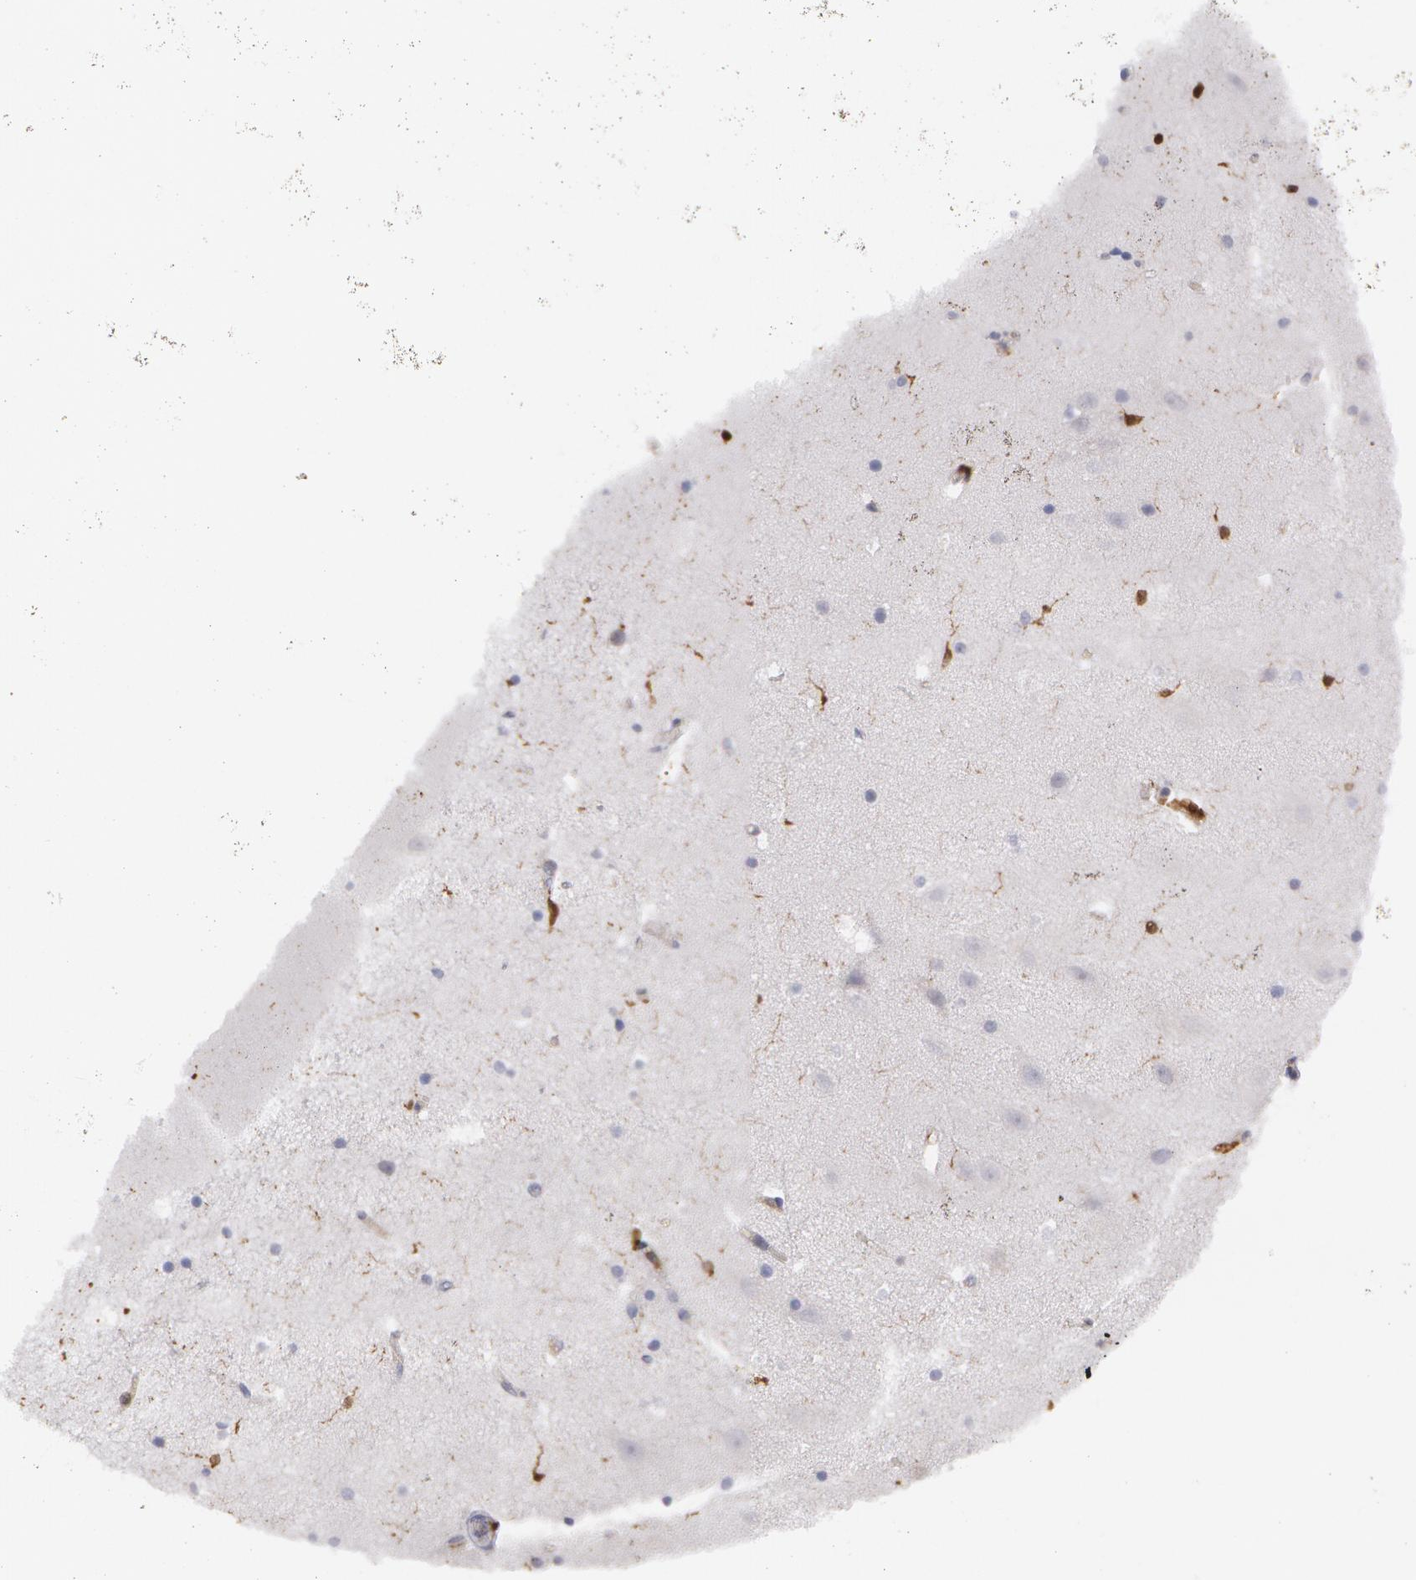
{"staining": {"intensity": "strong", "quantity": "<25%", "location": "cytoplasmic/membranous,nuclear"}, "tissue": "hippocampus", "cell_type": "Glial cells", "image_type": "normal", "snomed": [{"axis": "morphology", "description": "Normal tissue, NOS"}, {"axis": "topography", "description": "Hippocampus"}], "caption": "A brown stain shows strong cytoplasmic/membranous,nuclear expression of a protein in glial cells of unremarkable hippocampus.", "gene": "SYK", "patient": {"sex": "male", "age": 45}}